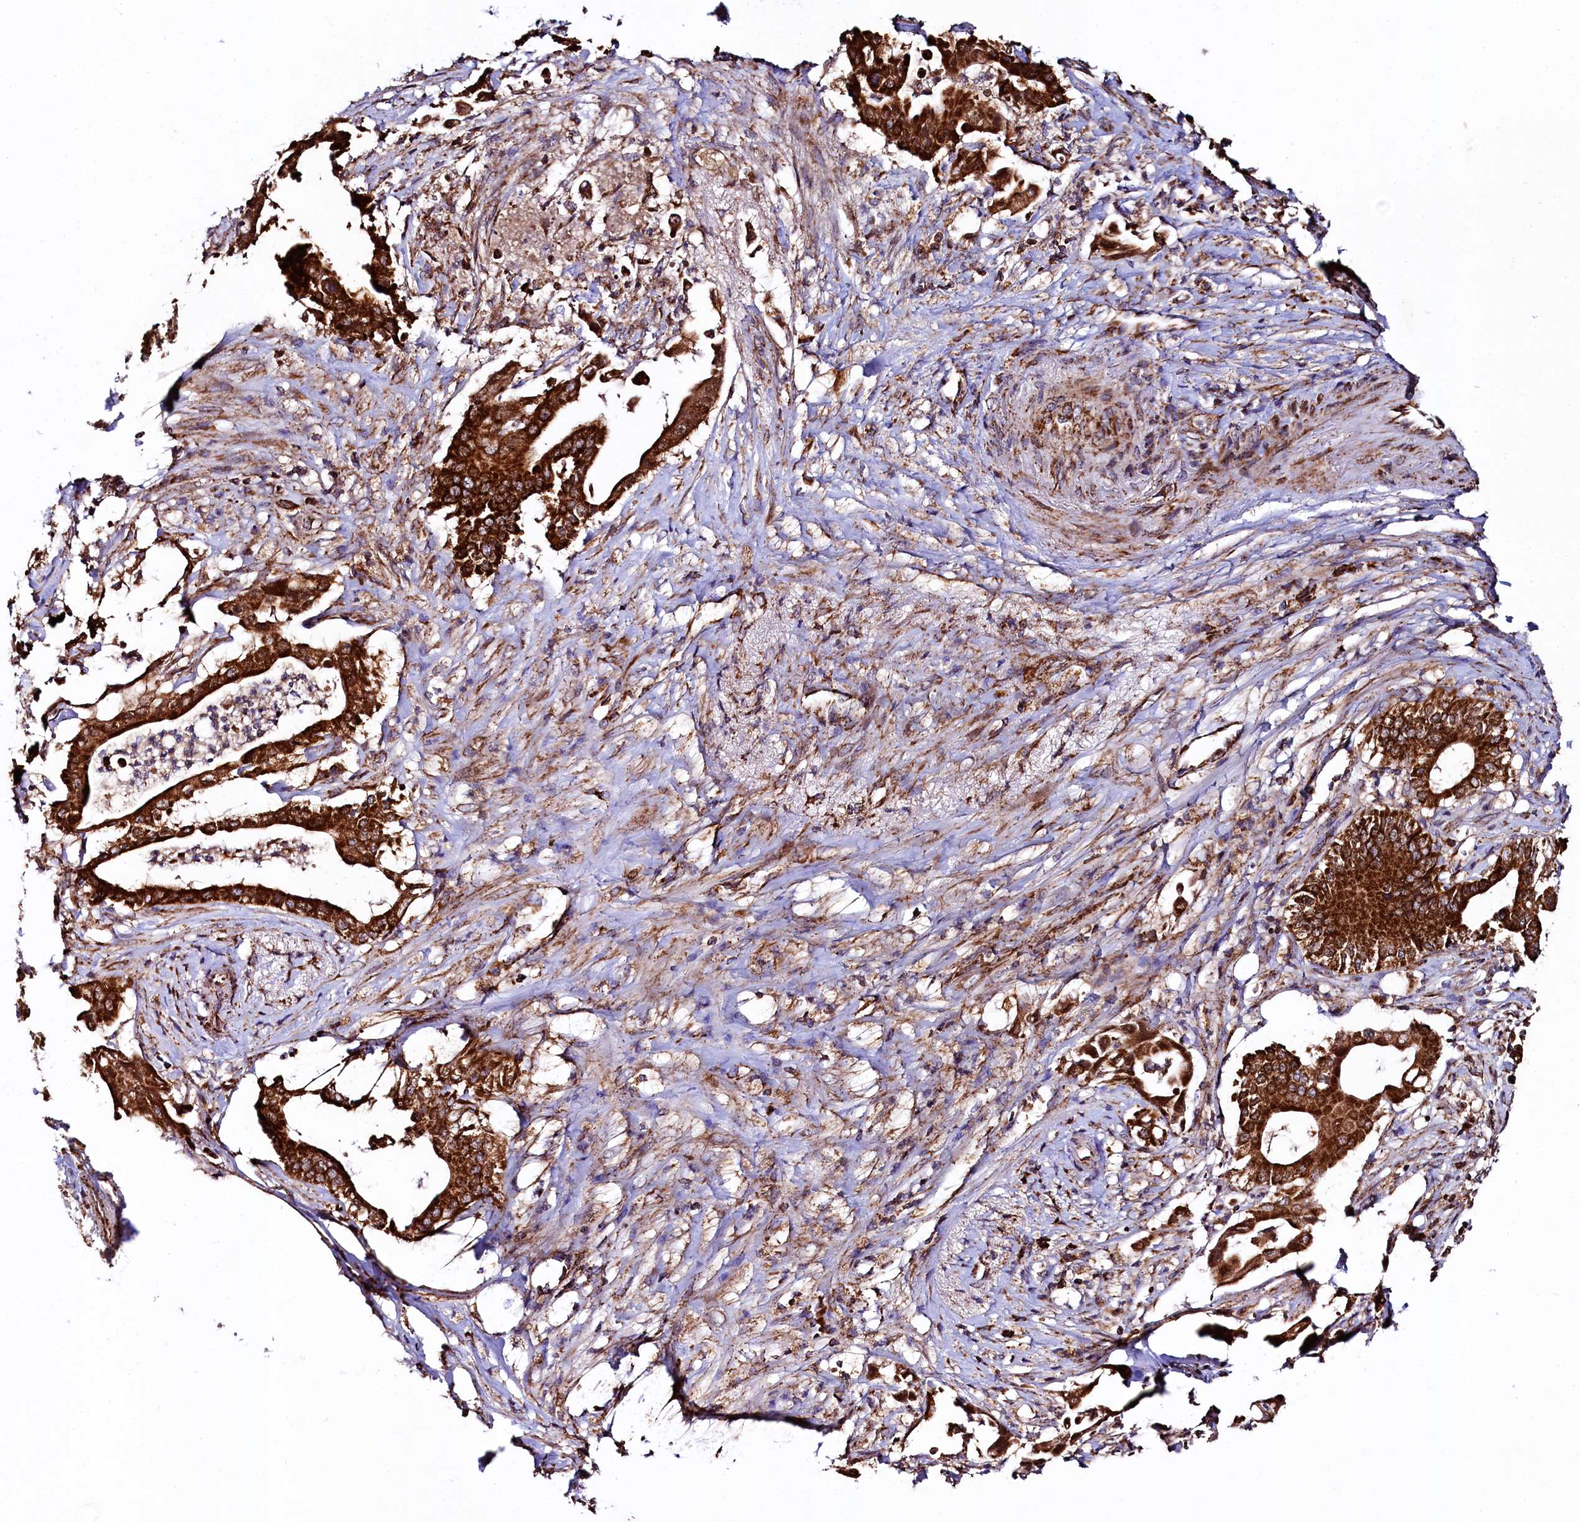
{"staining": {"intensity": "strong", "quantity": ">75%", "location": "cytoplasmic/membranous"}, "tissue": "pancreatic cancer", "cell_type": "Tumor cells", "image_type": "cancer", "snomed": [{"axis": "morphology", "description": "Adenocarcinoma, NOS"}, {"axis": "topography", "description": "Pancreas"}], "caption": "IHC micrograph of pancreatic adenocarcinoma stained for a protein (brown), which exhibits high levels of strong cytoplasmic/membranous positivity in approximately >75% of tumor cells.", "gene": "CLYBL", "patient": {"sex": "female", "age": 77}}